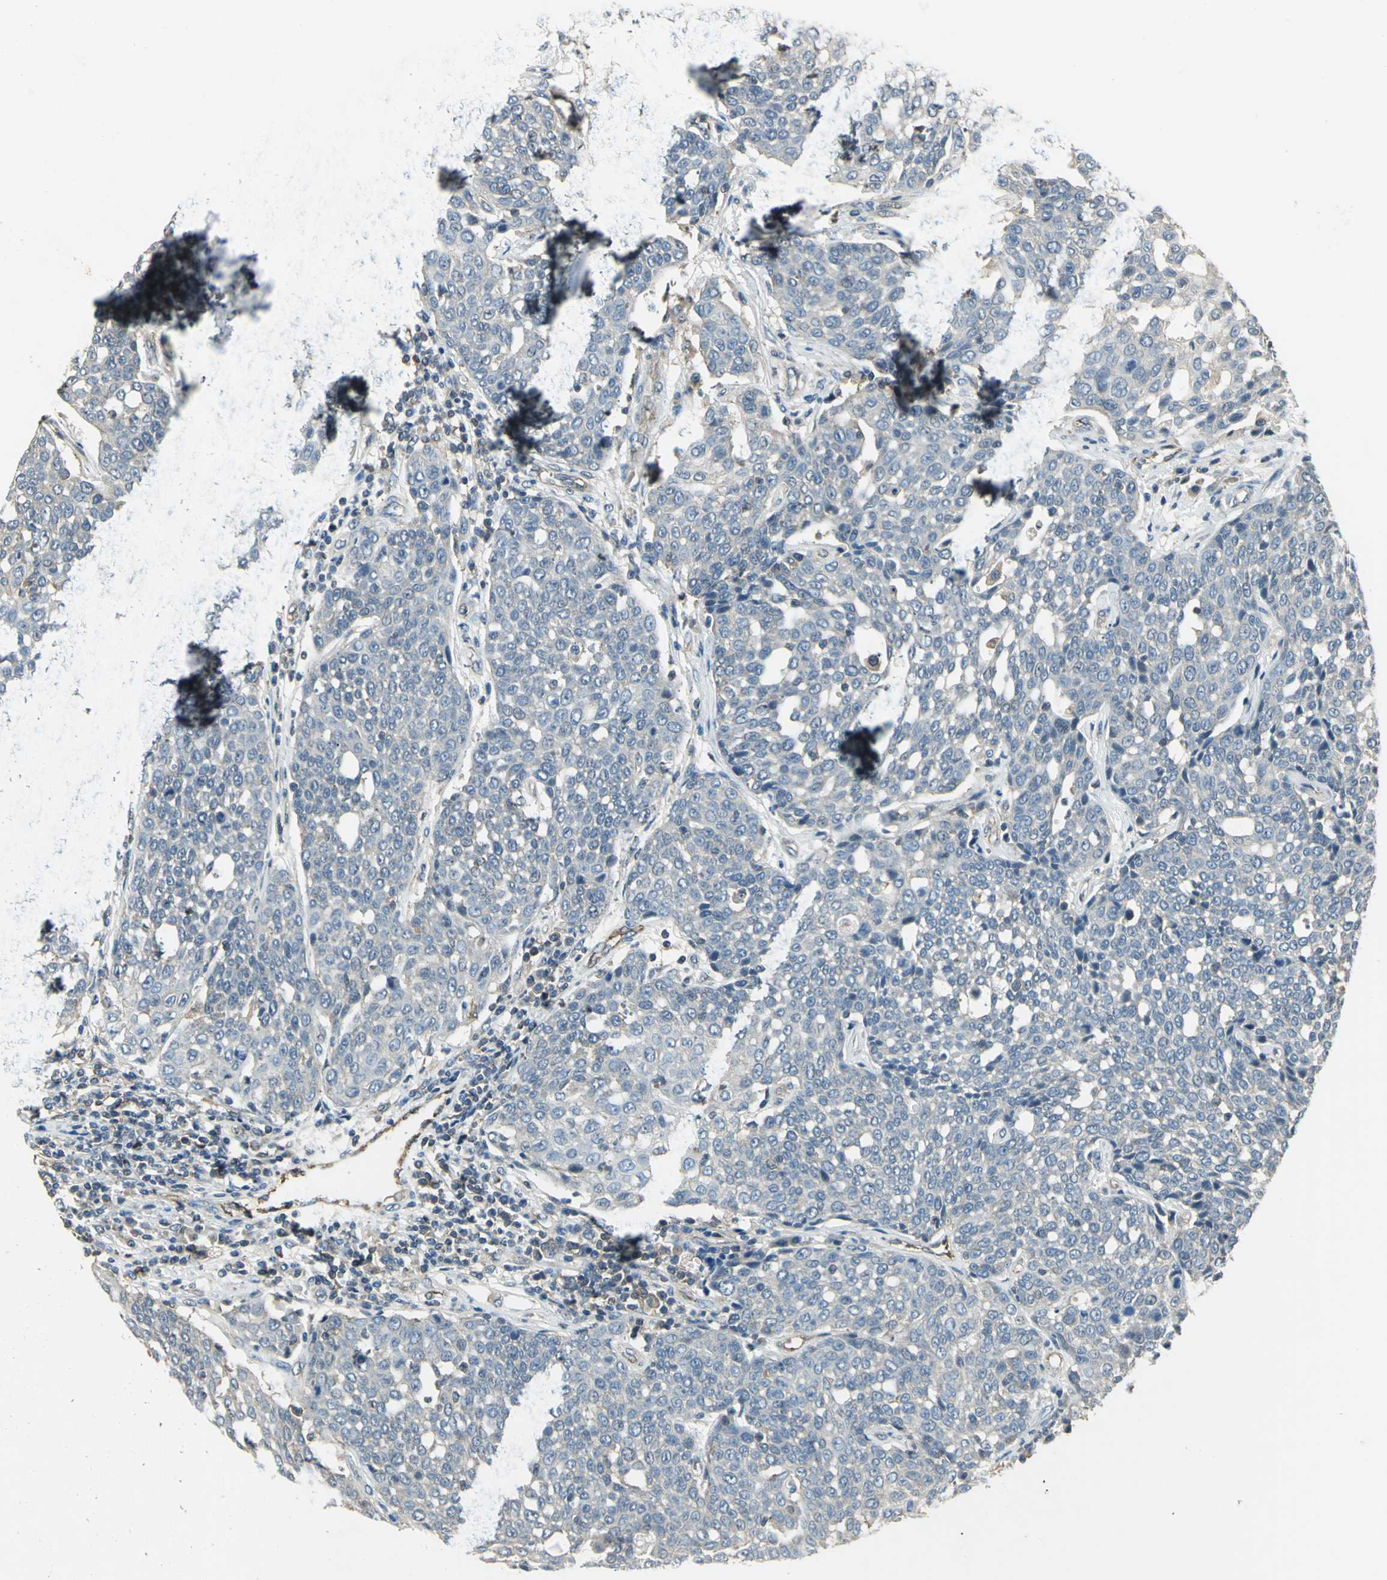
{"staining": {"intensity": "negative", "quantity": "none", "location": "none"}, "tissue": "cervical cancer", "cell_type": "Tumor cells", "image_type": "cancer", "snomed": [{"axis": "morphology", "description": "Squamous cell carcinoma, NOS"}, {"axis": "topography", "description": "Cervix"}], "caption": "Squamous cell carcinoma (cervical) stained for a protein using immunohistochemistry (IHC) shows no staining tumor cells.", "gene": "RAPGEF1", "patient": {"sex": "female", "age": 34}}